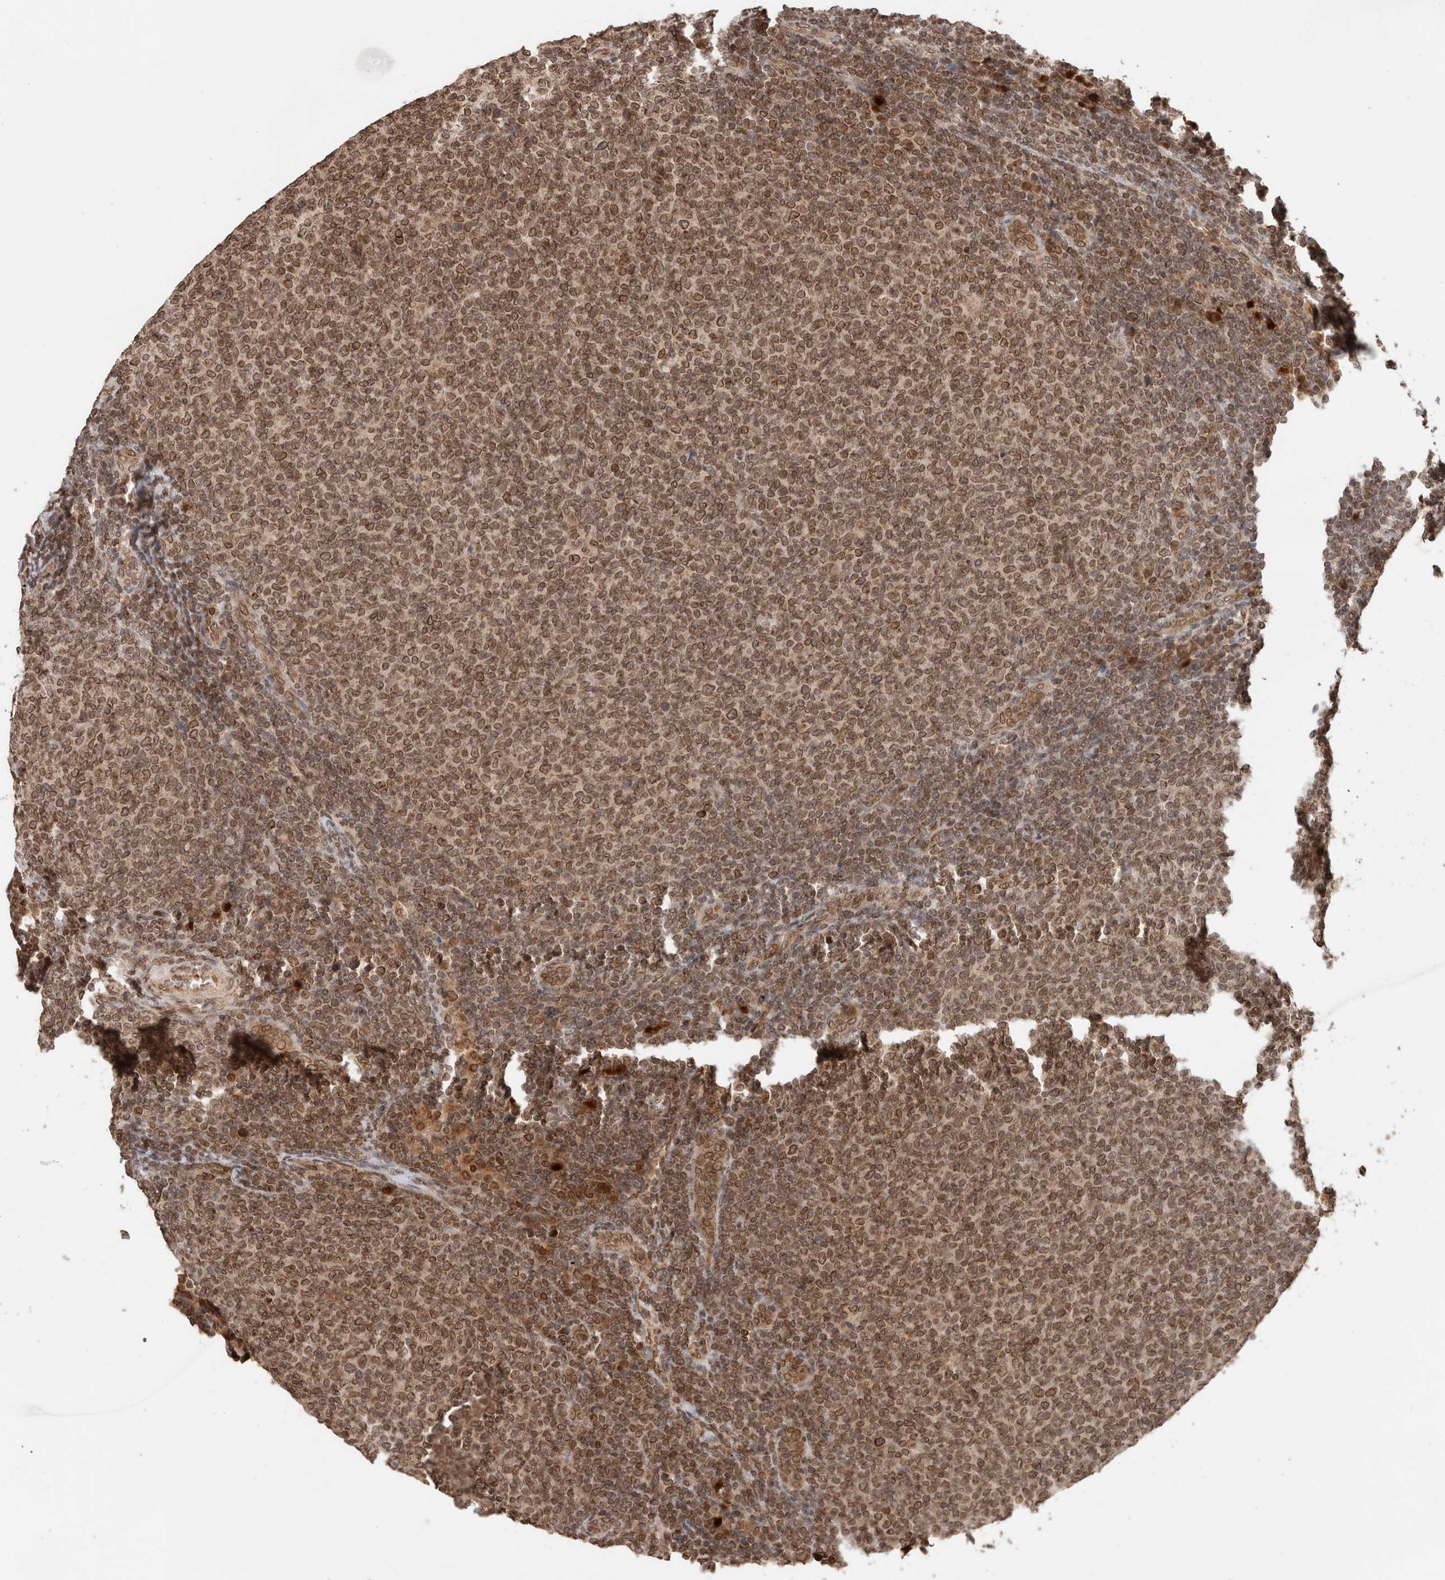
{"staining": {"intensity": "moderate", "quantity": ">75%", "location": "cytoplasmic/membranous,nuclear"}, "tissue": "lymphoma", "cell_type": "Tumor cells", "image_type": "cancer", "snomed": [{"axis": "morphology", "description": "Malignant lymphoma, non-Hodgkin's type, Low grade"}, {"axis": "topography", "description": "Lymph node"}], "caption": "Brown immunohistochemical staining in human malignant lymphoma, non-Hodgkin's type (low-grade) shows moderate cytoplasmic/membranous and nuclear positivity in approximately >75% of tumor cells.", "gene": "TPR", "patient": {"sex": "male", "age": 66}}